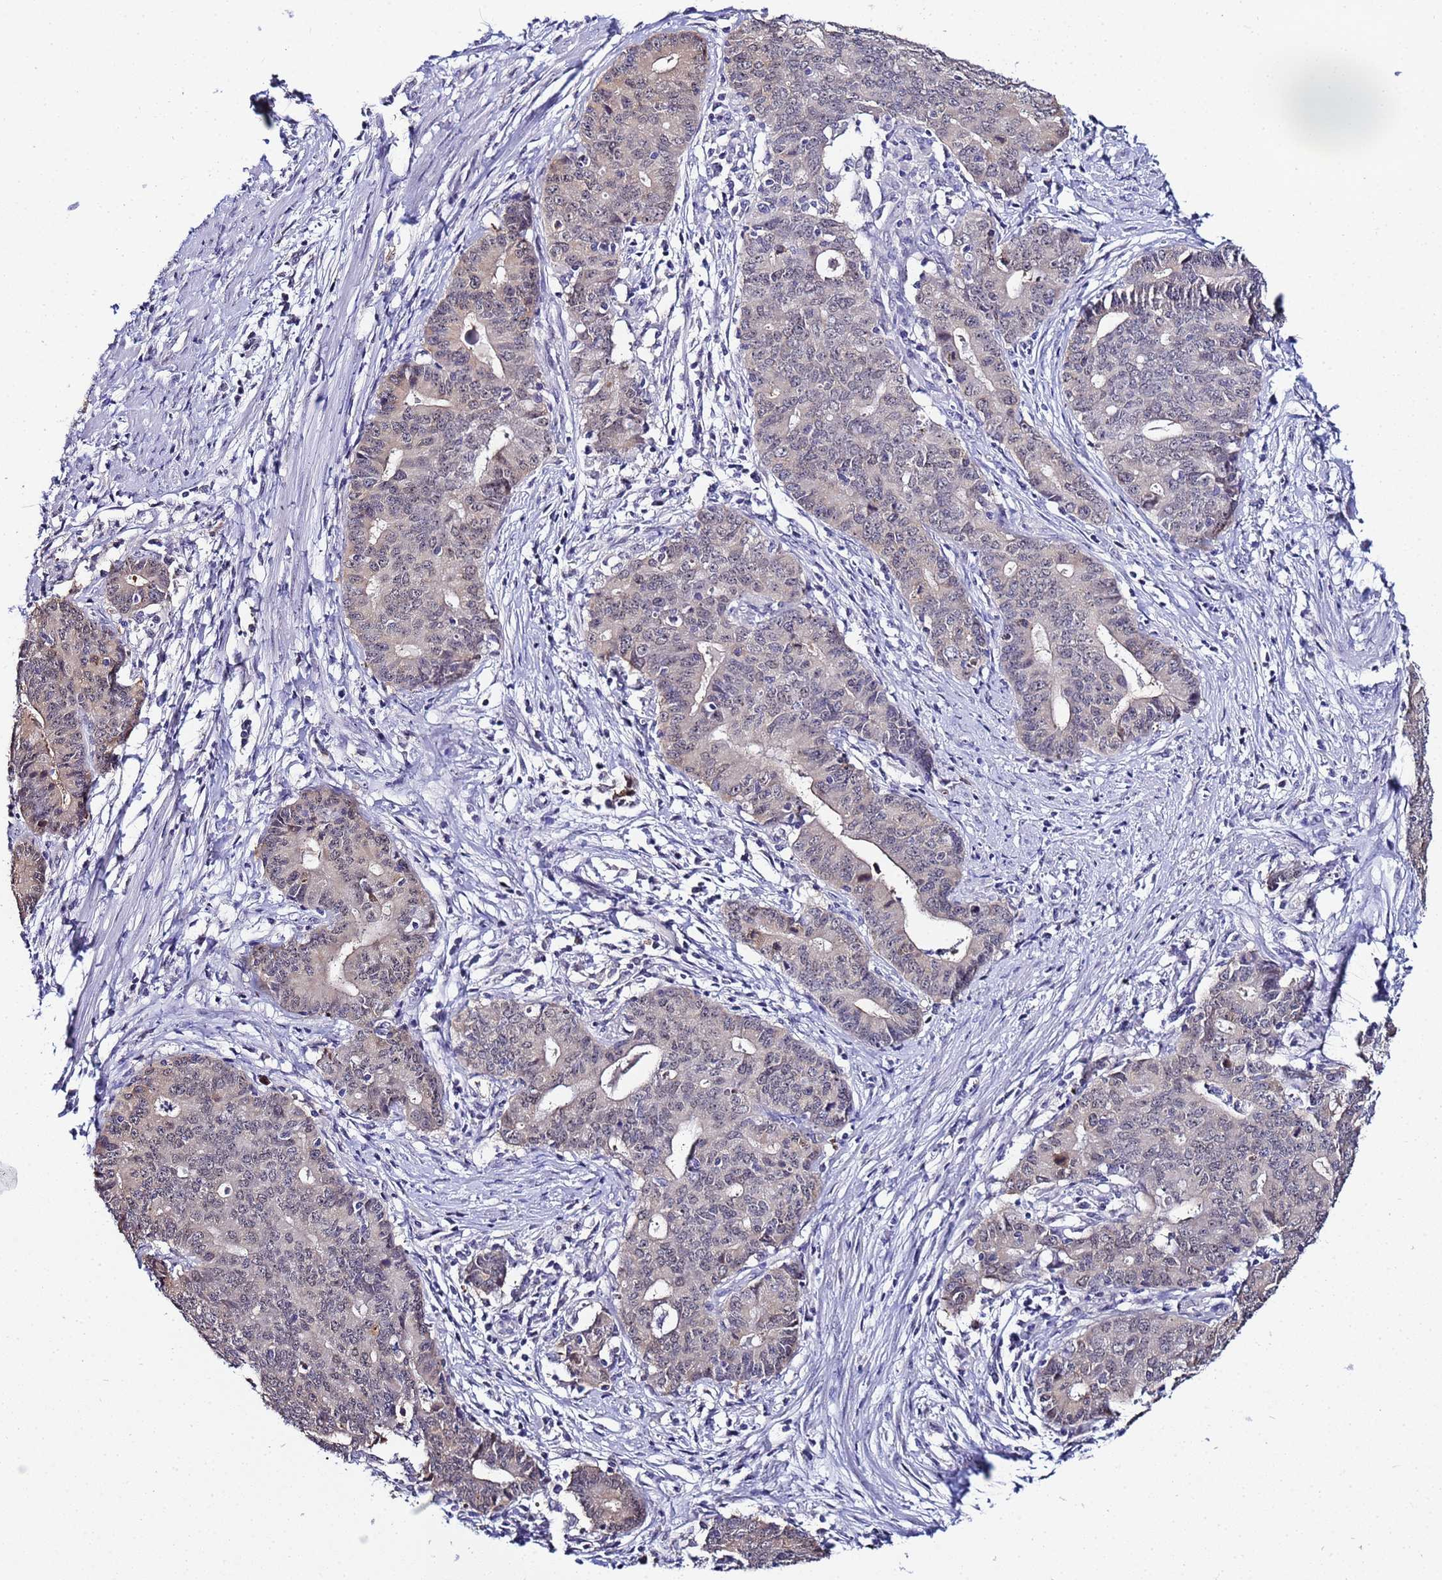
{"staining": {"intensity": "weak", "quantity": "25%-75%", "location": "nuclear"}, "tissue": "endometrial cancer", "cell_type": "Tumor cells", "image_type": "cancer", "snomed": [{"axis": "morphology", "description": "Adenocarcinoma, NOS"}, {"axis": "topography", "description": "Endometrium"}], "caption": "Endometrial adenocarcinoma stained for a protein reveals weak nuclear positivity in tumor cells. (Brightfield microscopy of DAB IHC at high magnification).", "gene": "ACTL6B", "patient": {"sex": "female", "age": 59}}